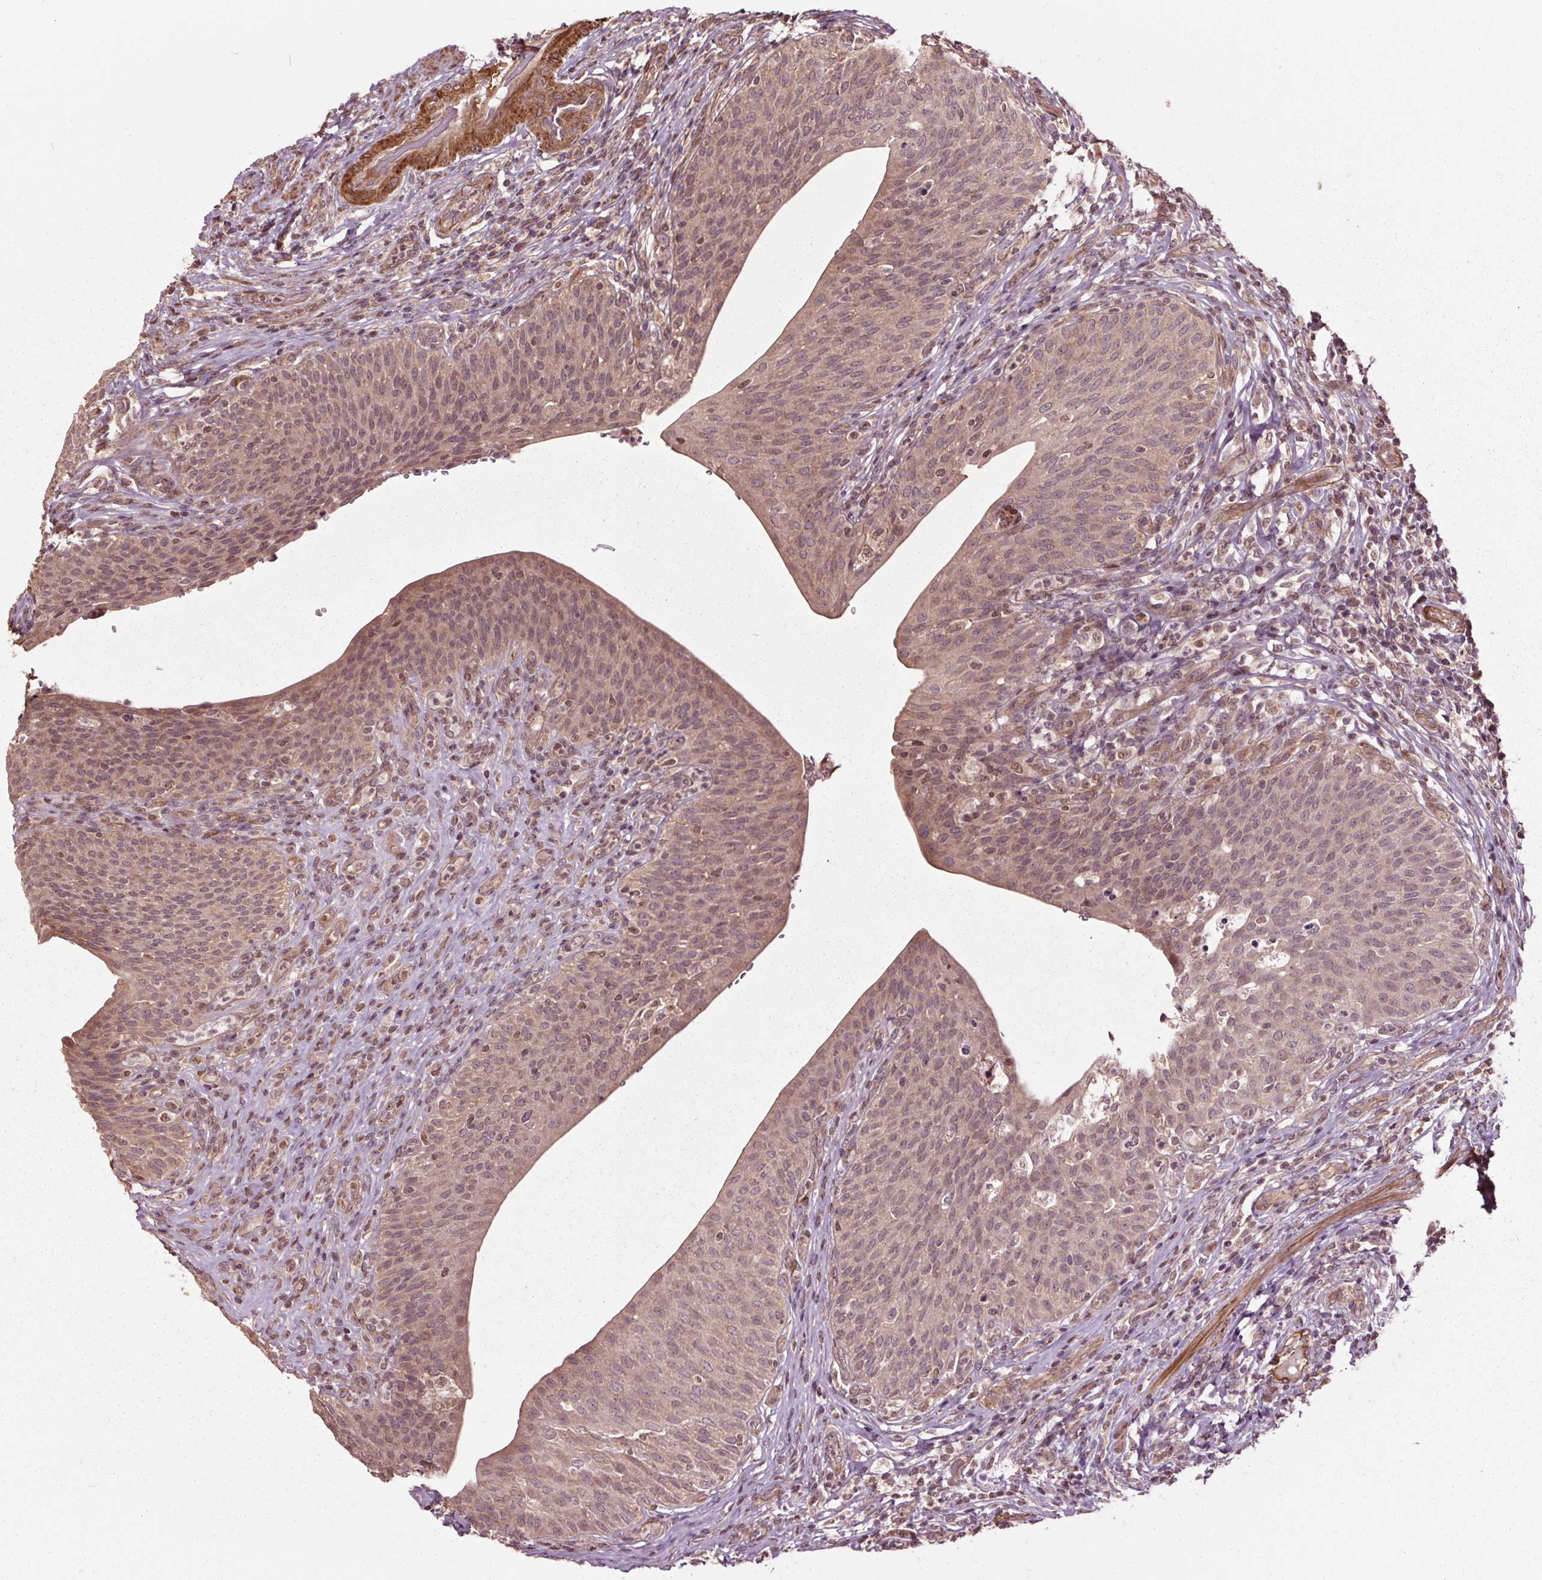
{"staining": {"intensity": "moderate", "quantity": ">75%", "location": "cytoplasmic/membranous,nuclear"}, "tissue": "urinary bladder", "cell_type": "Urothelial cells", "image_type": "normal", "snomed": [{"axis": "morphology", "description": "Normal tissue, NOS"}, {"axis": "topography", "description": "Urinary bladder"}, {"axis": "topography", "description": "Peripheral nerve tissue"}], "caption": "Protein staining of benign urinary bladder exhibits moderate cytoplasmic/membranous,nuclear expression in about >75% of urothelial cells. (brown staining indicates protein expression, while blue staining denotes nuclei).", "gene": "CEP95", "patient": {"sex": "male", "age": 66}}